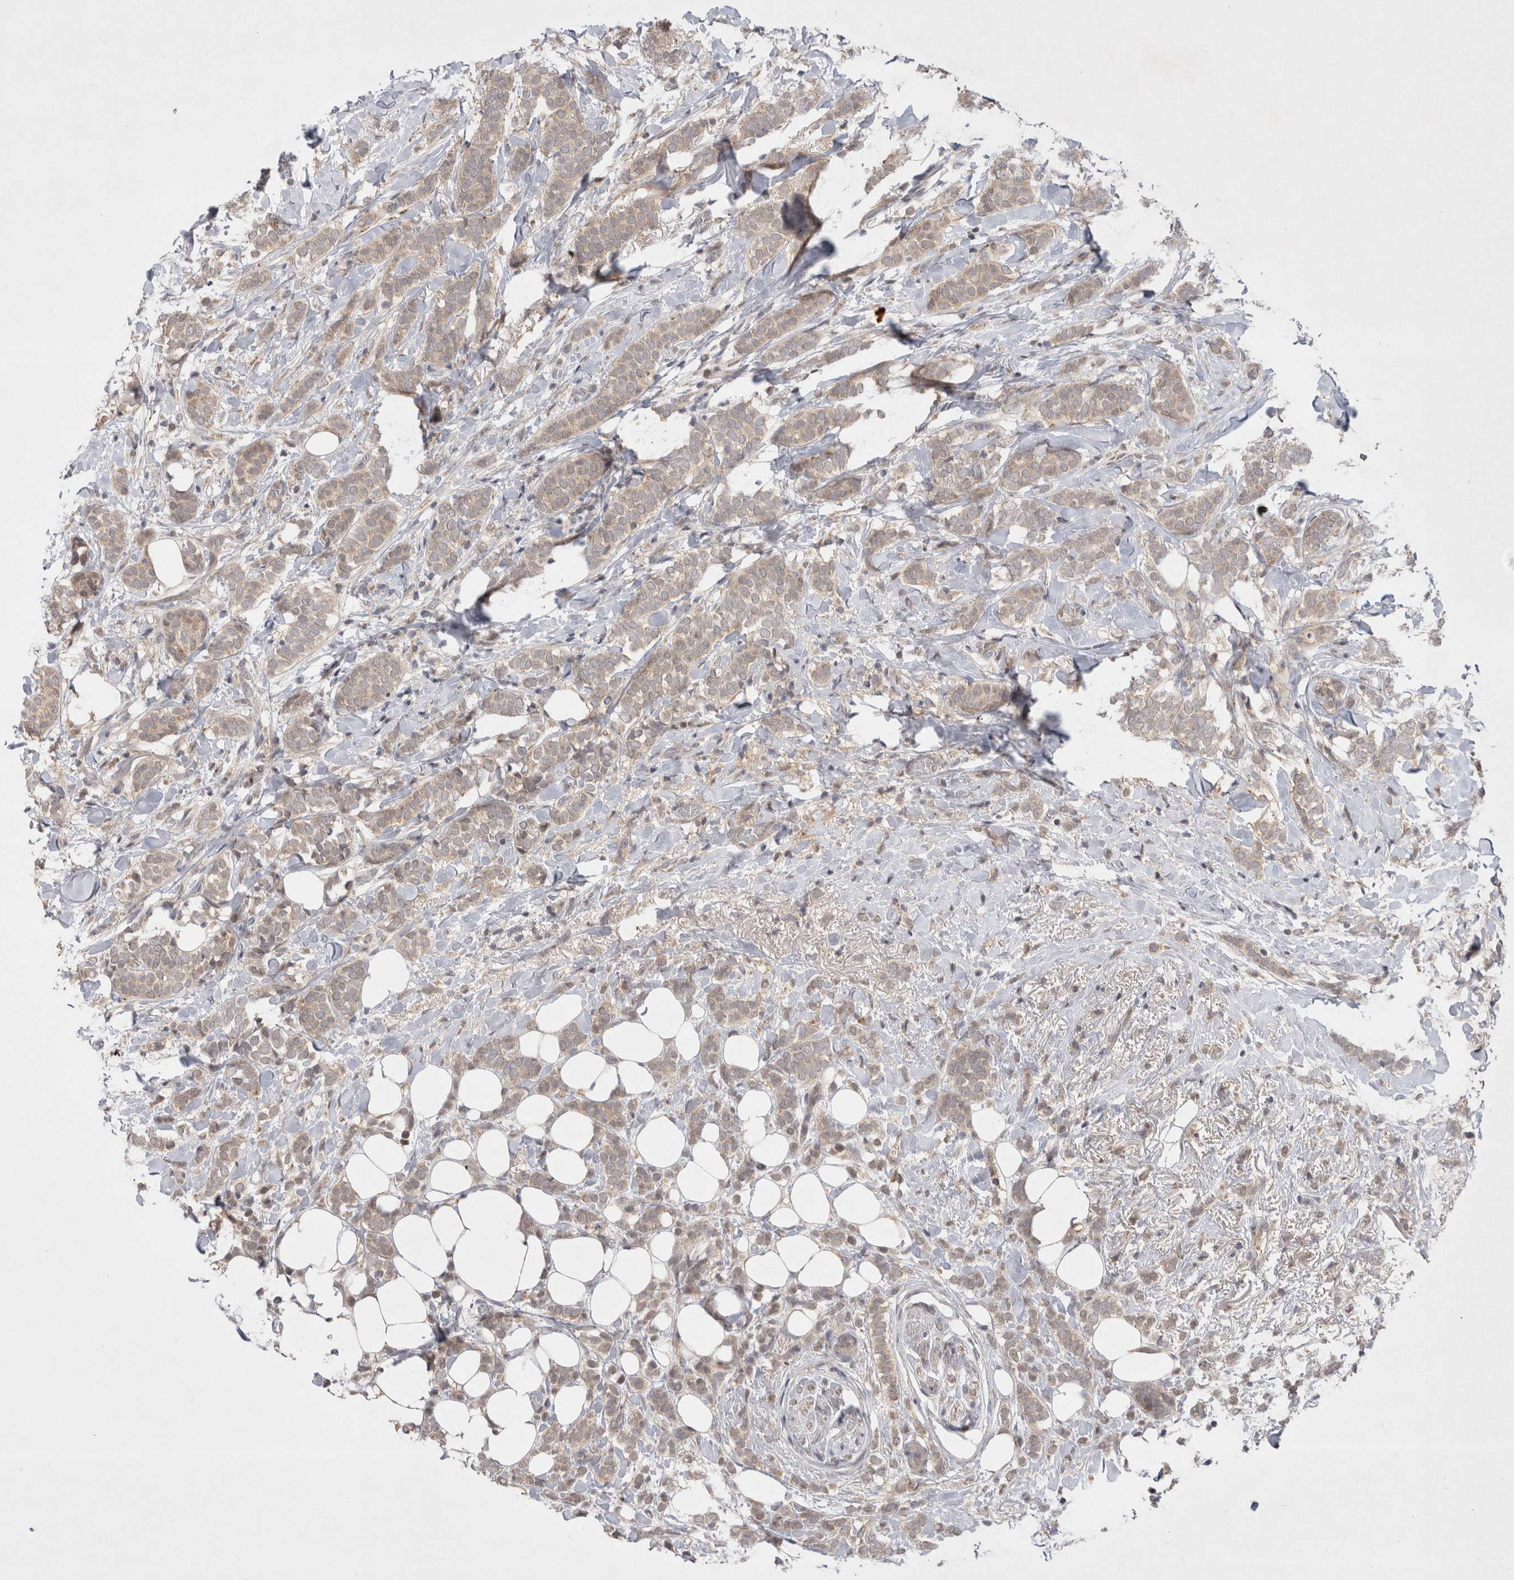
{"staining": {"intensity": "weak", "quantity": ">75%", "location": "cytoplasmic/membranous"}, "tissue": "breast cancer", "cell_type": "Tumor cells", "image_type": "cancer", "snomed": [{"axis": "morphology", "description": "Lobular carcinoma"}, {"axis": "topography", "description": "Breast"}], "caption": "Immunohistochemistry micrograph of neoplastic tissue: lobular carcinoma (breast) stained using immunohistochemistry (IHC) demonstrates low levels of weak protein expression localized specifically in the cytoplasmic/membranous of tumor cells, appearing as a cytoplasmic/membranous brown color.", "gene": "PLEKHM1", "patient": {"sex": "female", "age": 50}}